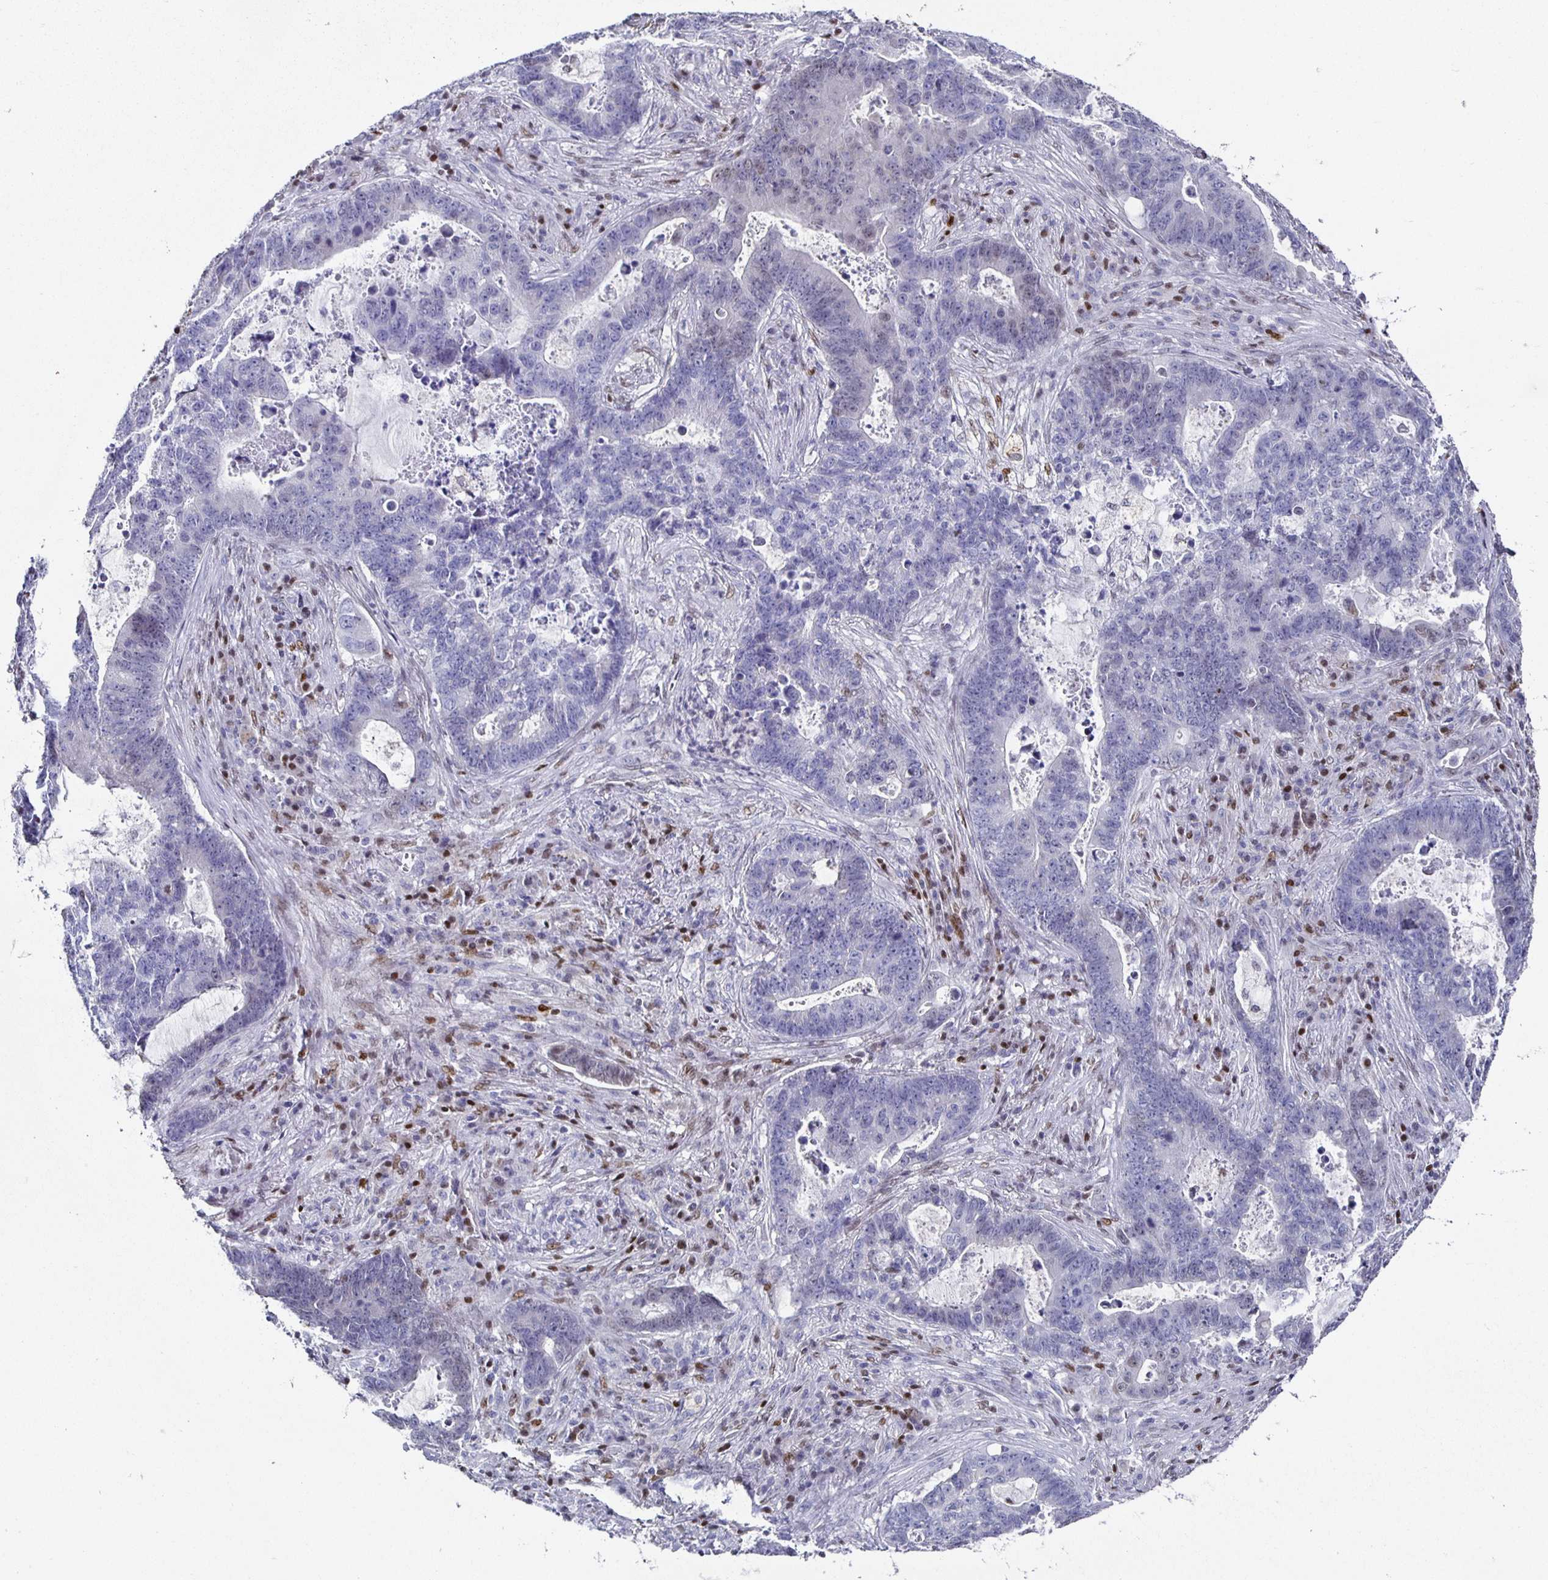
{"staining": {"intensity": "negative", "quantity": "none", "location": "none"}, "tissue": "lung cancer", "cell_type": "Tumor cells", "image_type": "cancer", "snomed": [{"axis": "morphology", "description": "Aneuploidy"}, {"axis": "morphology", "description": "Adenocarcinoma, NOS"}, {"axis": "morphology", "description": "Adenocarcinoma primary or metastatic"}, {"axis": "topography", "description": "Lung"}], "caption": "DAB (3,3'-diaminobenzidine) immunohistochemical staining of adenocarcinoma (lung) shows no significant expression in tumor cells.", "gene": "RUNX2", "patient": {"sex": "female", "age": 75}}